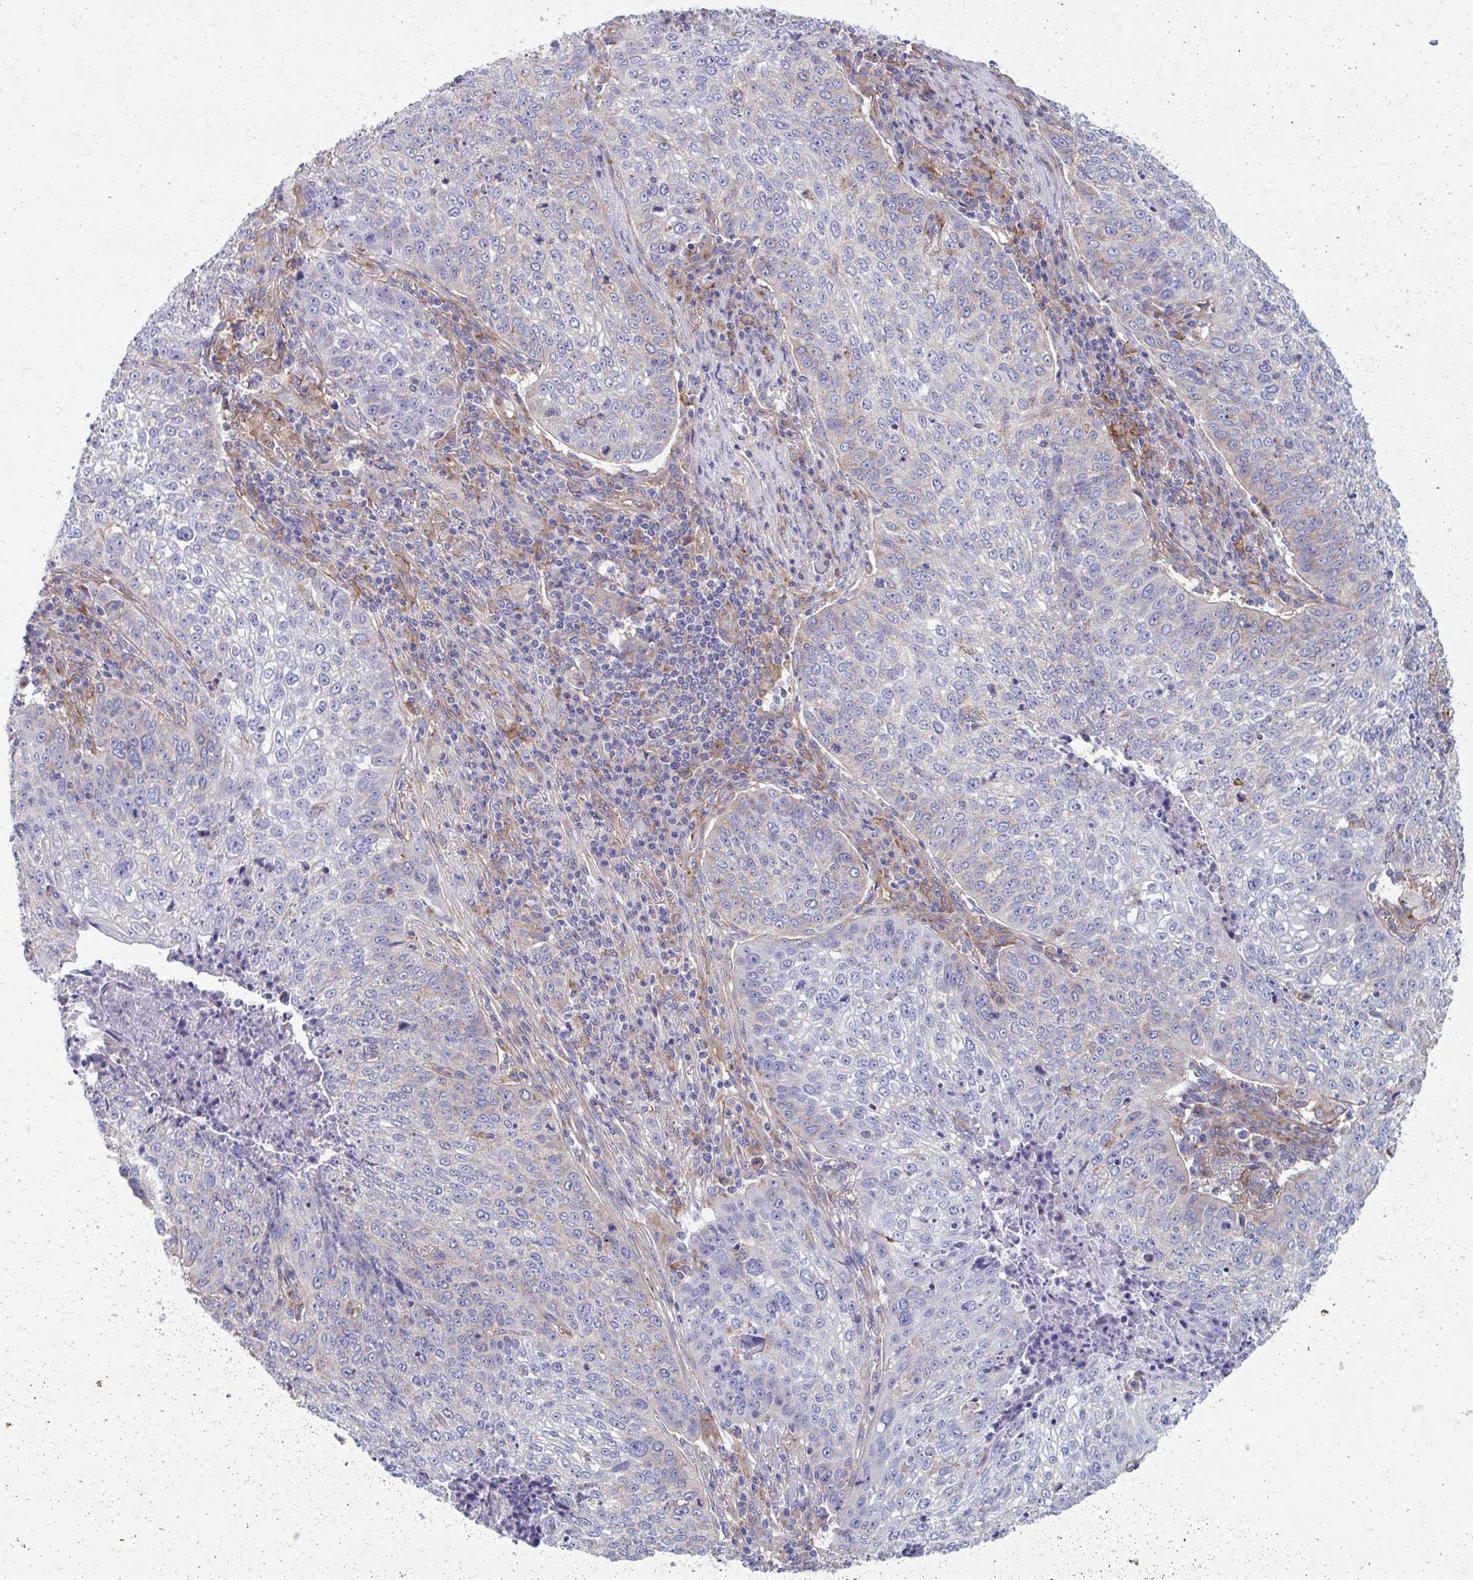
{"staining": {"intensity": "weak", "quantity": "<25%", "location": "cytoplasmic/membranous"}, "tissue": "lung cancer", "cell_type": "Tumor cells", "image_type": "cancer", "snomed": [{"axis": "morphology", "description": "Squamous cell carcinoma, NOS"}, {"axis": "topography", "description": "Lung"}], "caption": "The micrograph shows no significant staining in tumor cells of lung cancer (squamous cell carcinoma).", "gene": "CLTA", "patient": {"sex": "male", "age": 63}}